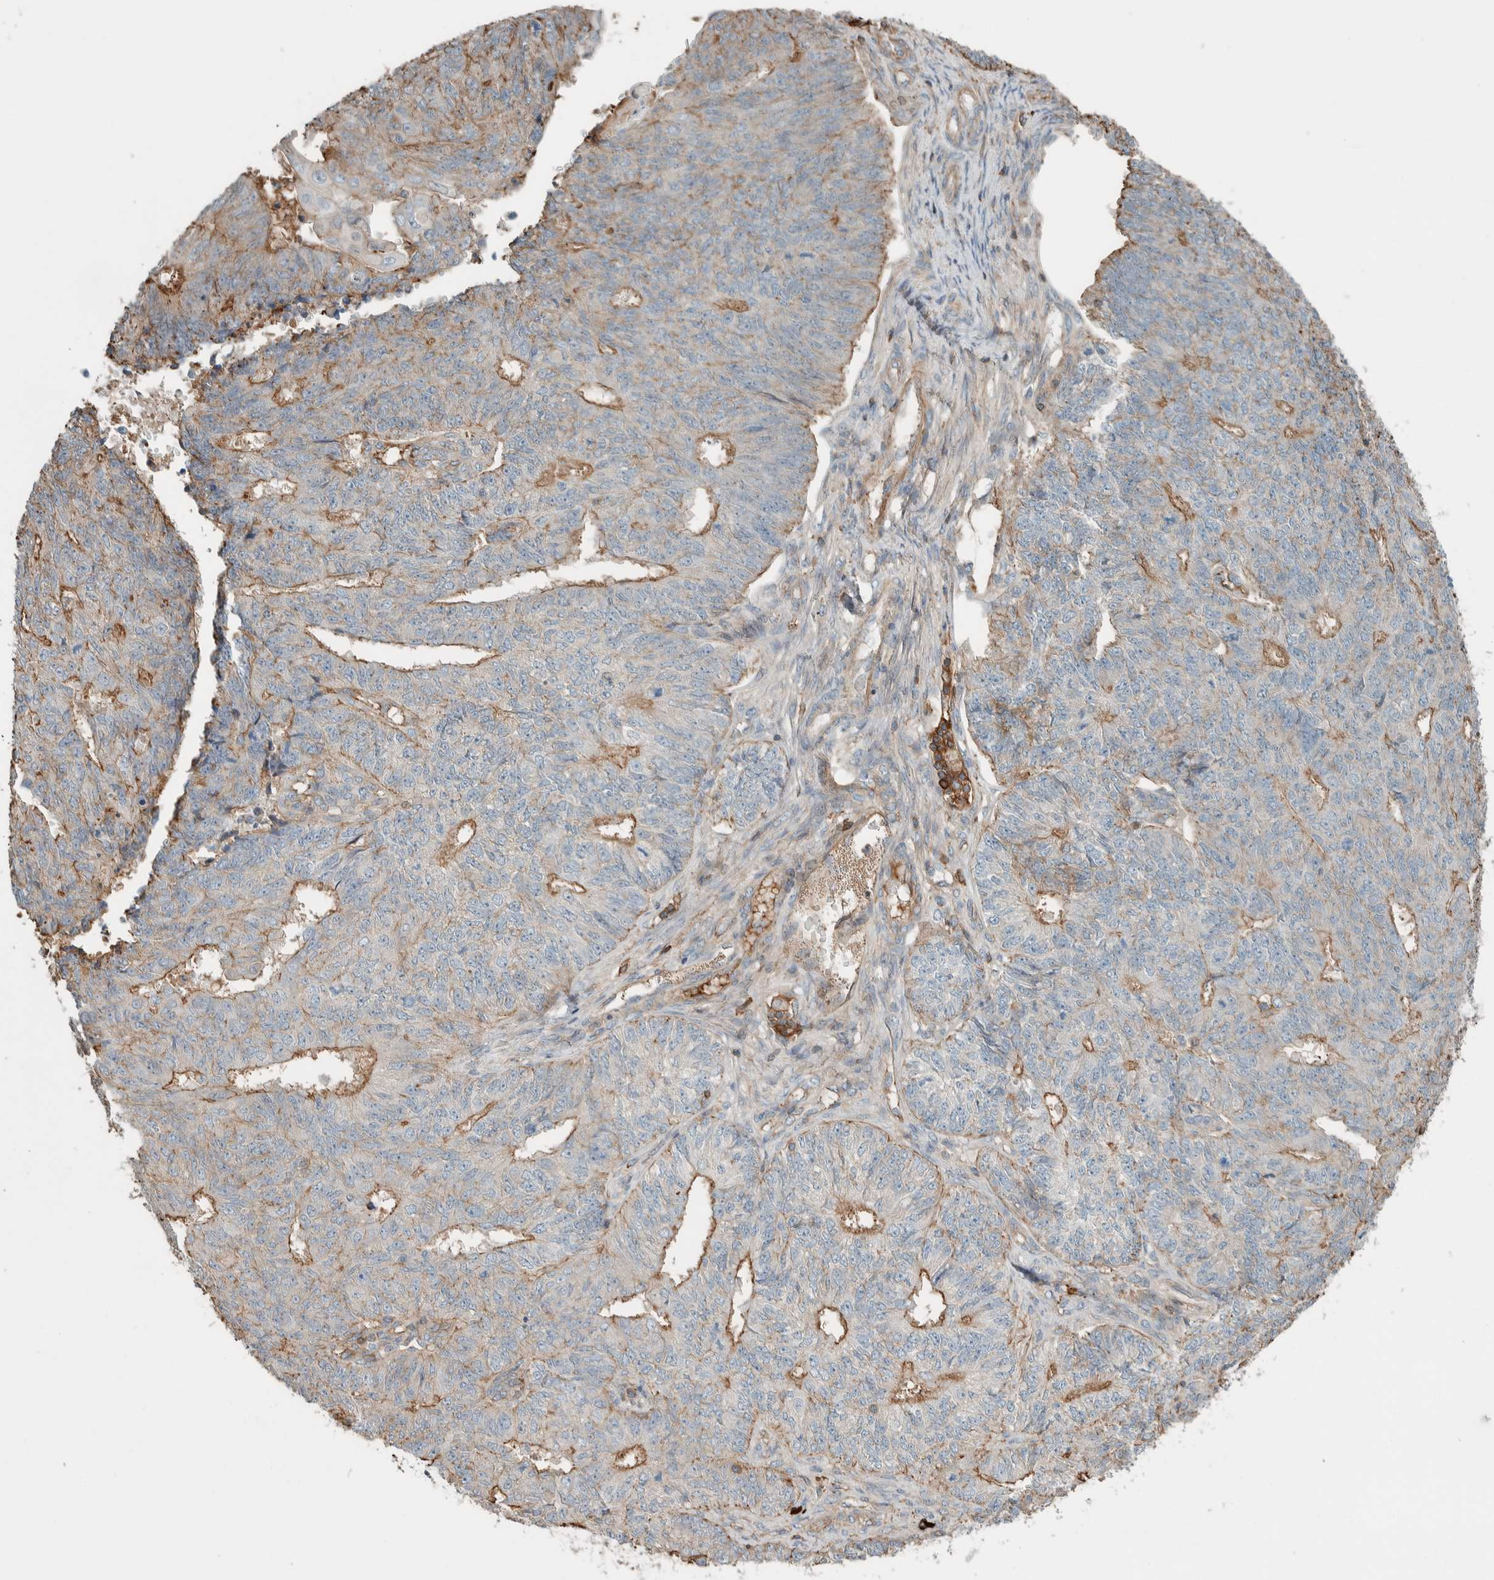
{"staining": {"intensity": "moderate", "quantity": "25%-75%", "location": "cytoplasmic/membranous"}, "tissue": "endometrial cancer", "cell_type": "Tumor cells", "image_type": "cancer", "snomed": [{"axis": "morphology", "description": "Adenocarcinoma, NOS"}, {"axis": "topography", "description": "Endometrium"}], "caption": "This photomicrograph displays IHC staining of human endometrial cancer, with medium moderate cytoplasmic/membranous positivity in about 25%-75% of tumor cells.", "gene": "CTBP2", "patient": {"sex": "female", "age": 32}}